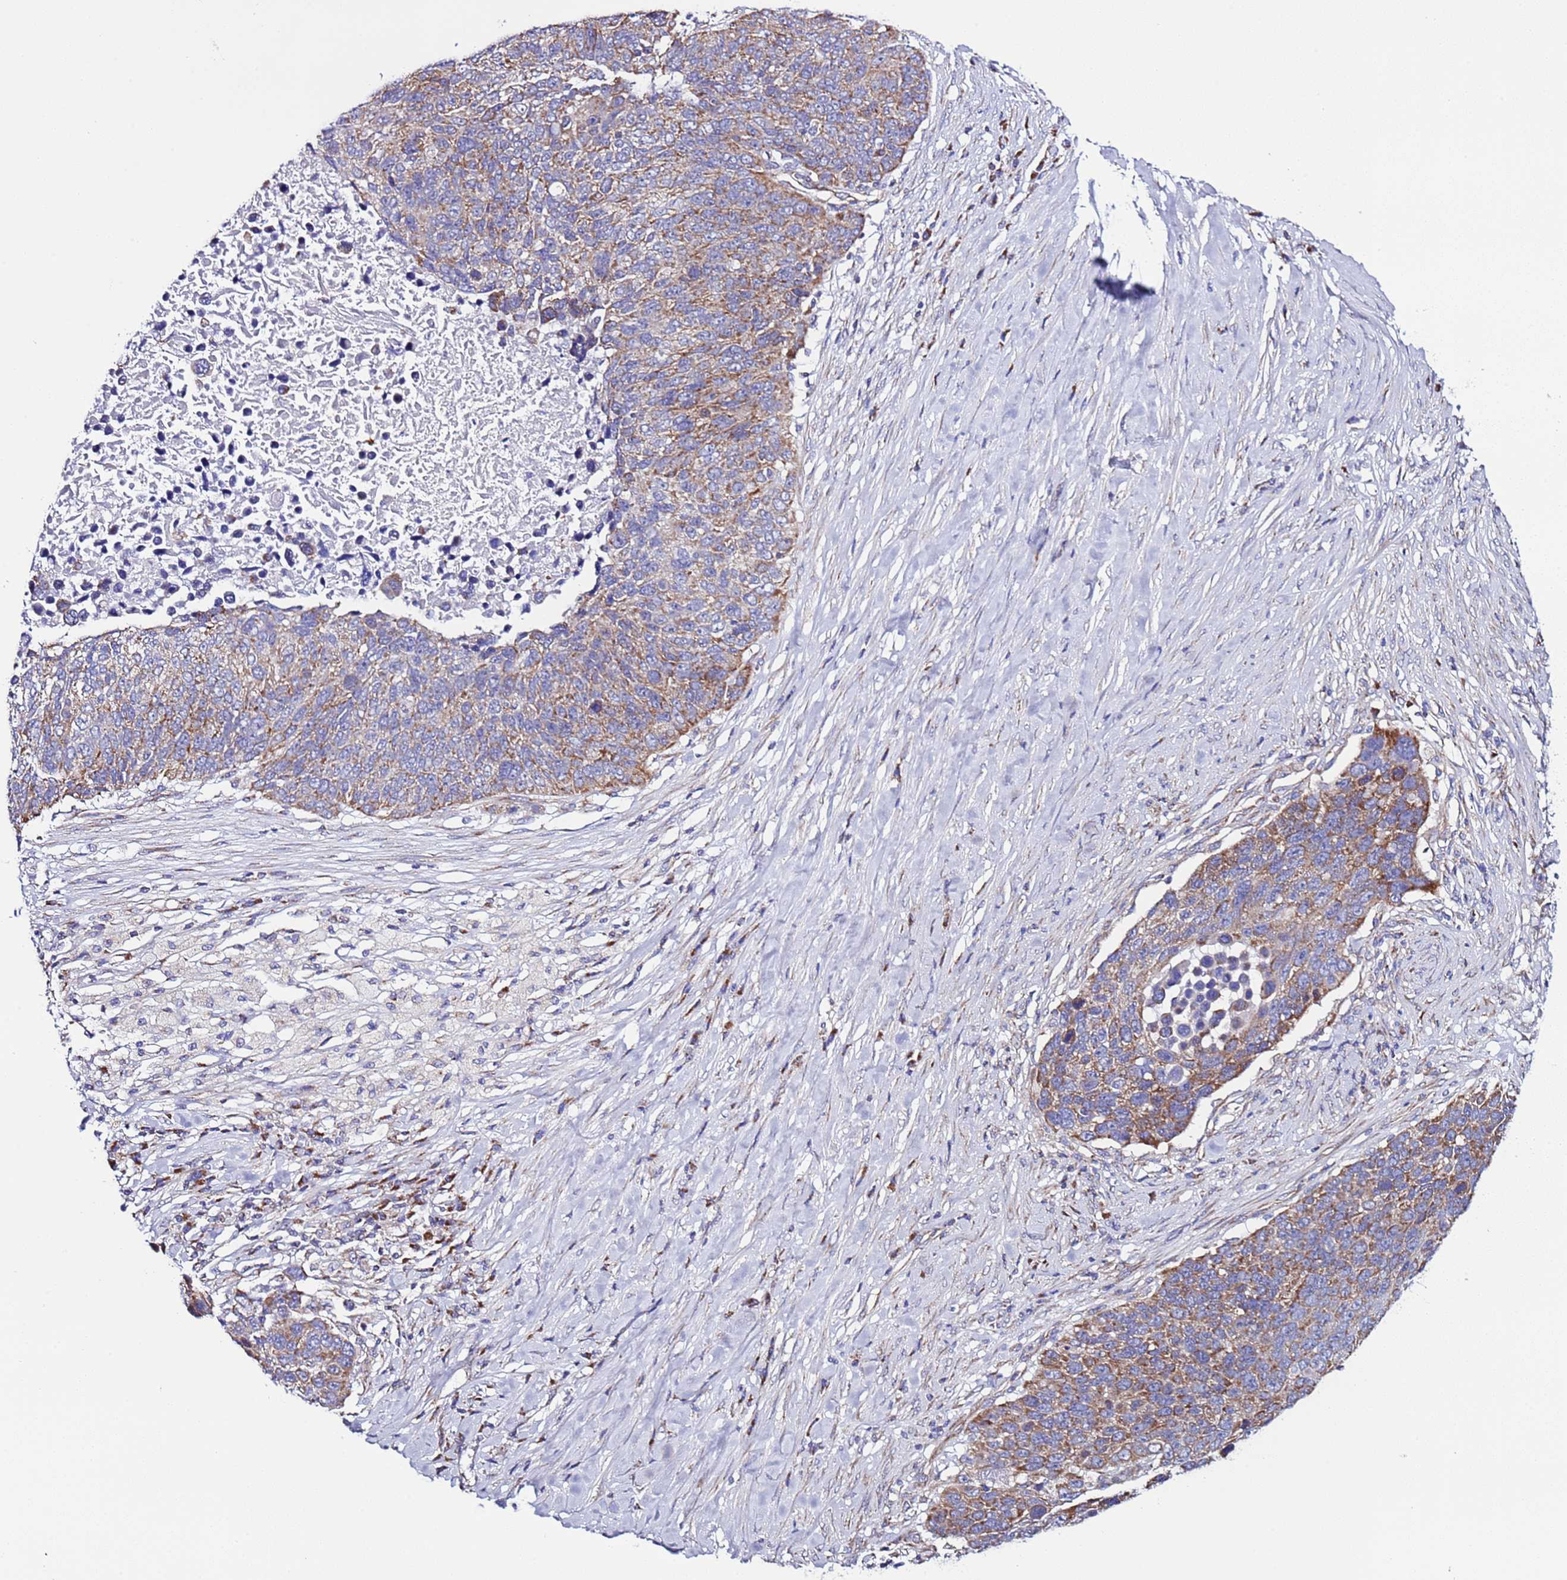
{"staining": {"intensity": "moderate", "quantity": ">75%", "location": "cytoplasmic/membranous"}, "tissue": "lung cancer", "cell_type": "Tumor cells", "image_type": "cancer", "snomed": [{"axis": "morphology", "description": "Normal tissue, NOS"}, {"axis": "morphology", "description": "Squamous cell carcinoma, NOS"}, {"axis": "topography", "description": "Lymph node"}, {"axis": "topography", "description": "Lung"}], "caption": "There is medium levels of moderate cytoplasmic/membranous staining in tumor cells of lung cancer (squamous cell carcinoma), as demonstrated by immunohistochemical staining (brown color).", "gene": "AHI1", "patient": {"sex": "male", "age": 66}}